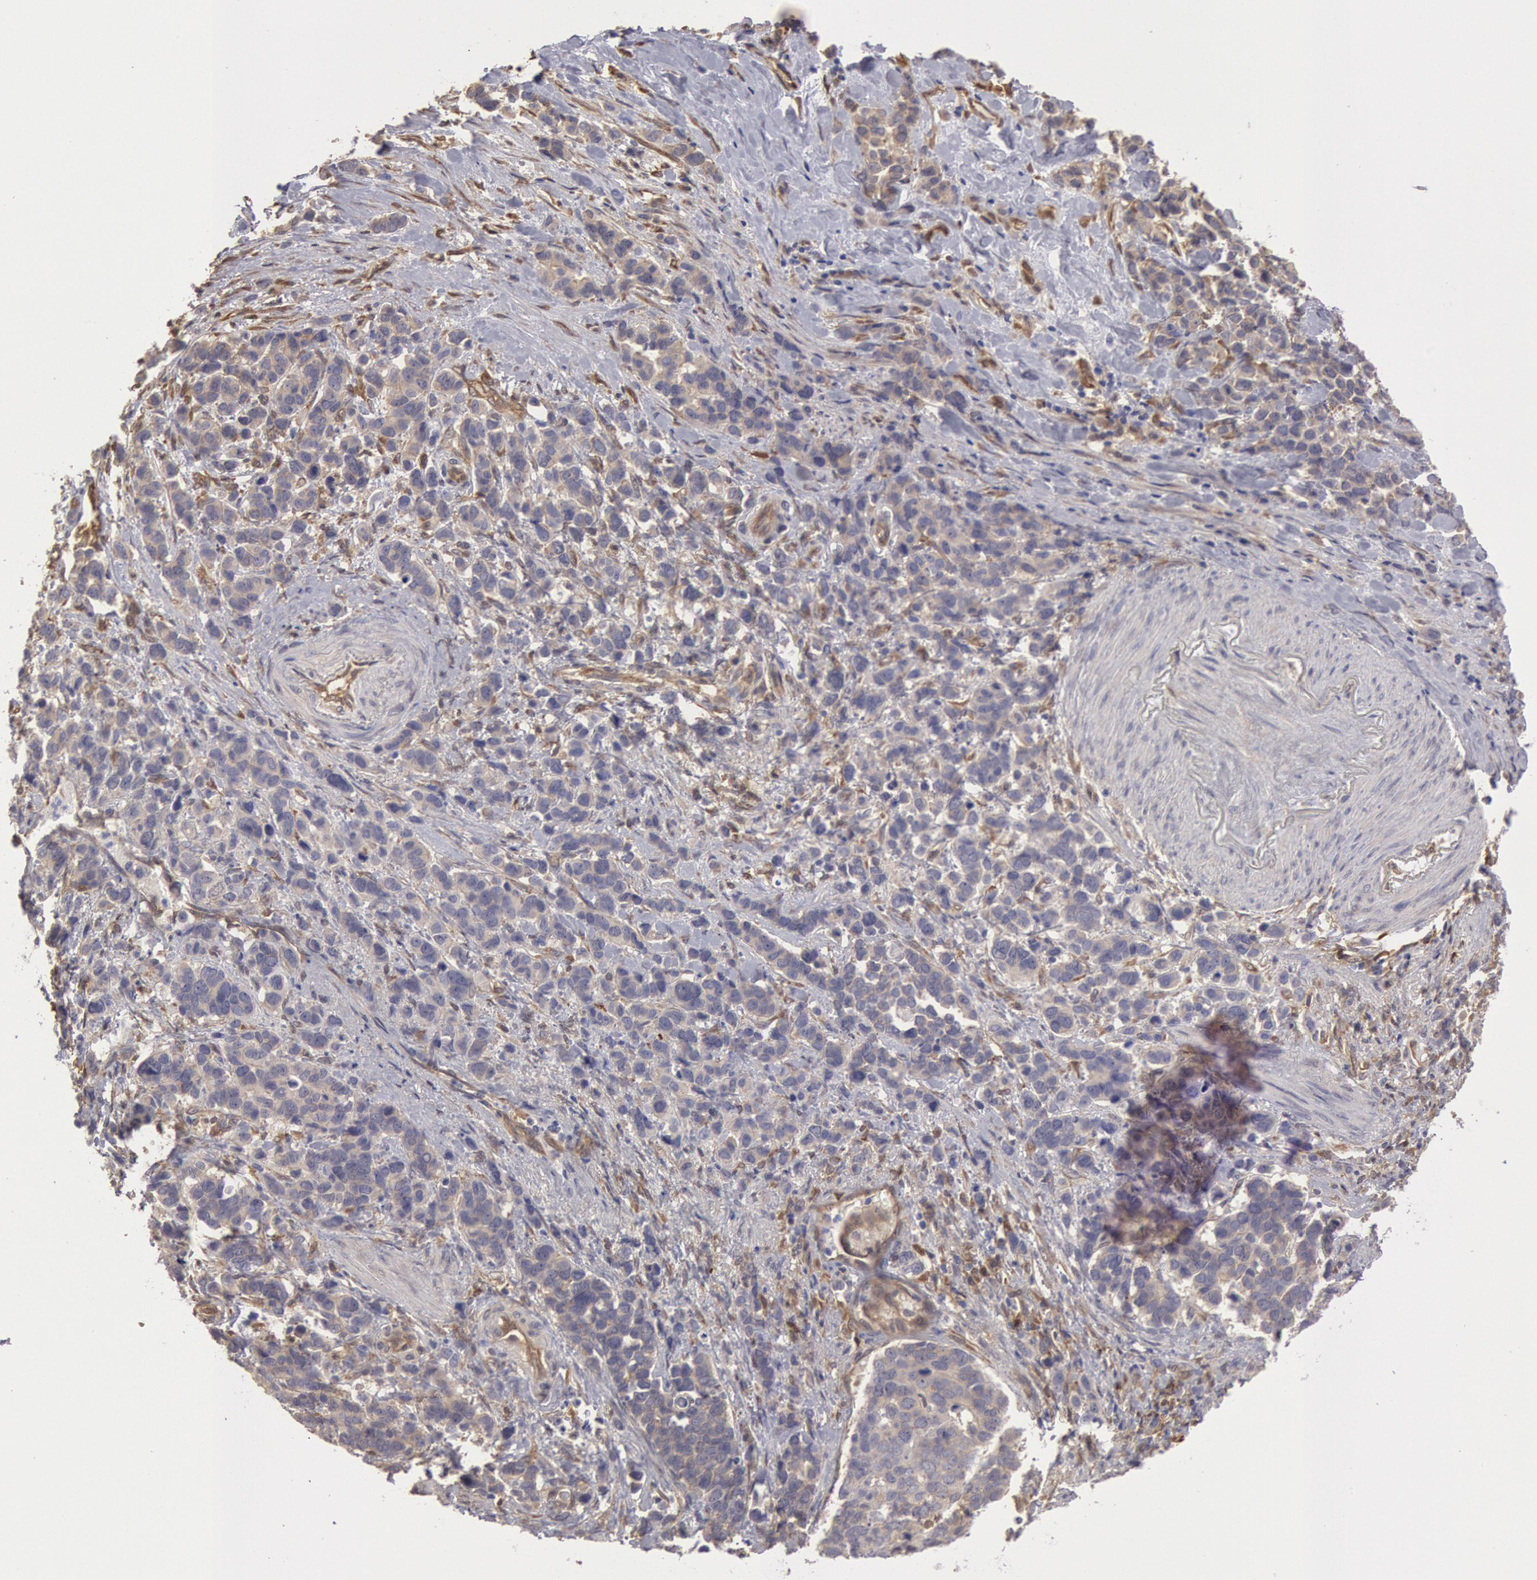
{"staining": {"intensity": "negative", "quantity": "none", "location": "none"}, "tissue": "stomach cancer", "cell_type": "Tumor cells", "image_type": "cancer", "snomed": [{"axis": "morphology", "description": "Adenocarcinoma, NOS"}, {"axis": "topography", "description": "Stomach, upper"}], "caption": "An IHC photomicrograph of stomach adenocarcinoma is shown. There is no staining in tumor cells of stomach adenocarcinoma.", "gene": "CCDC50", "patient": {"sex": "male", "age": 71}}